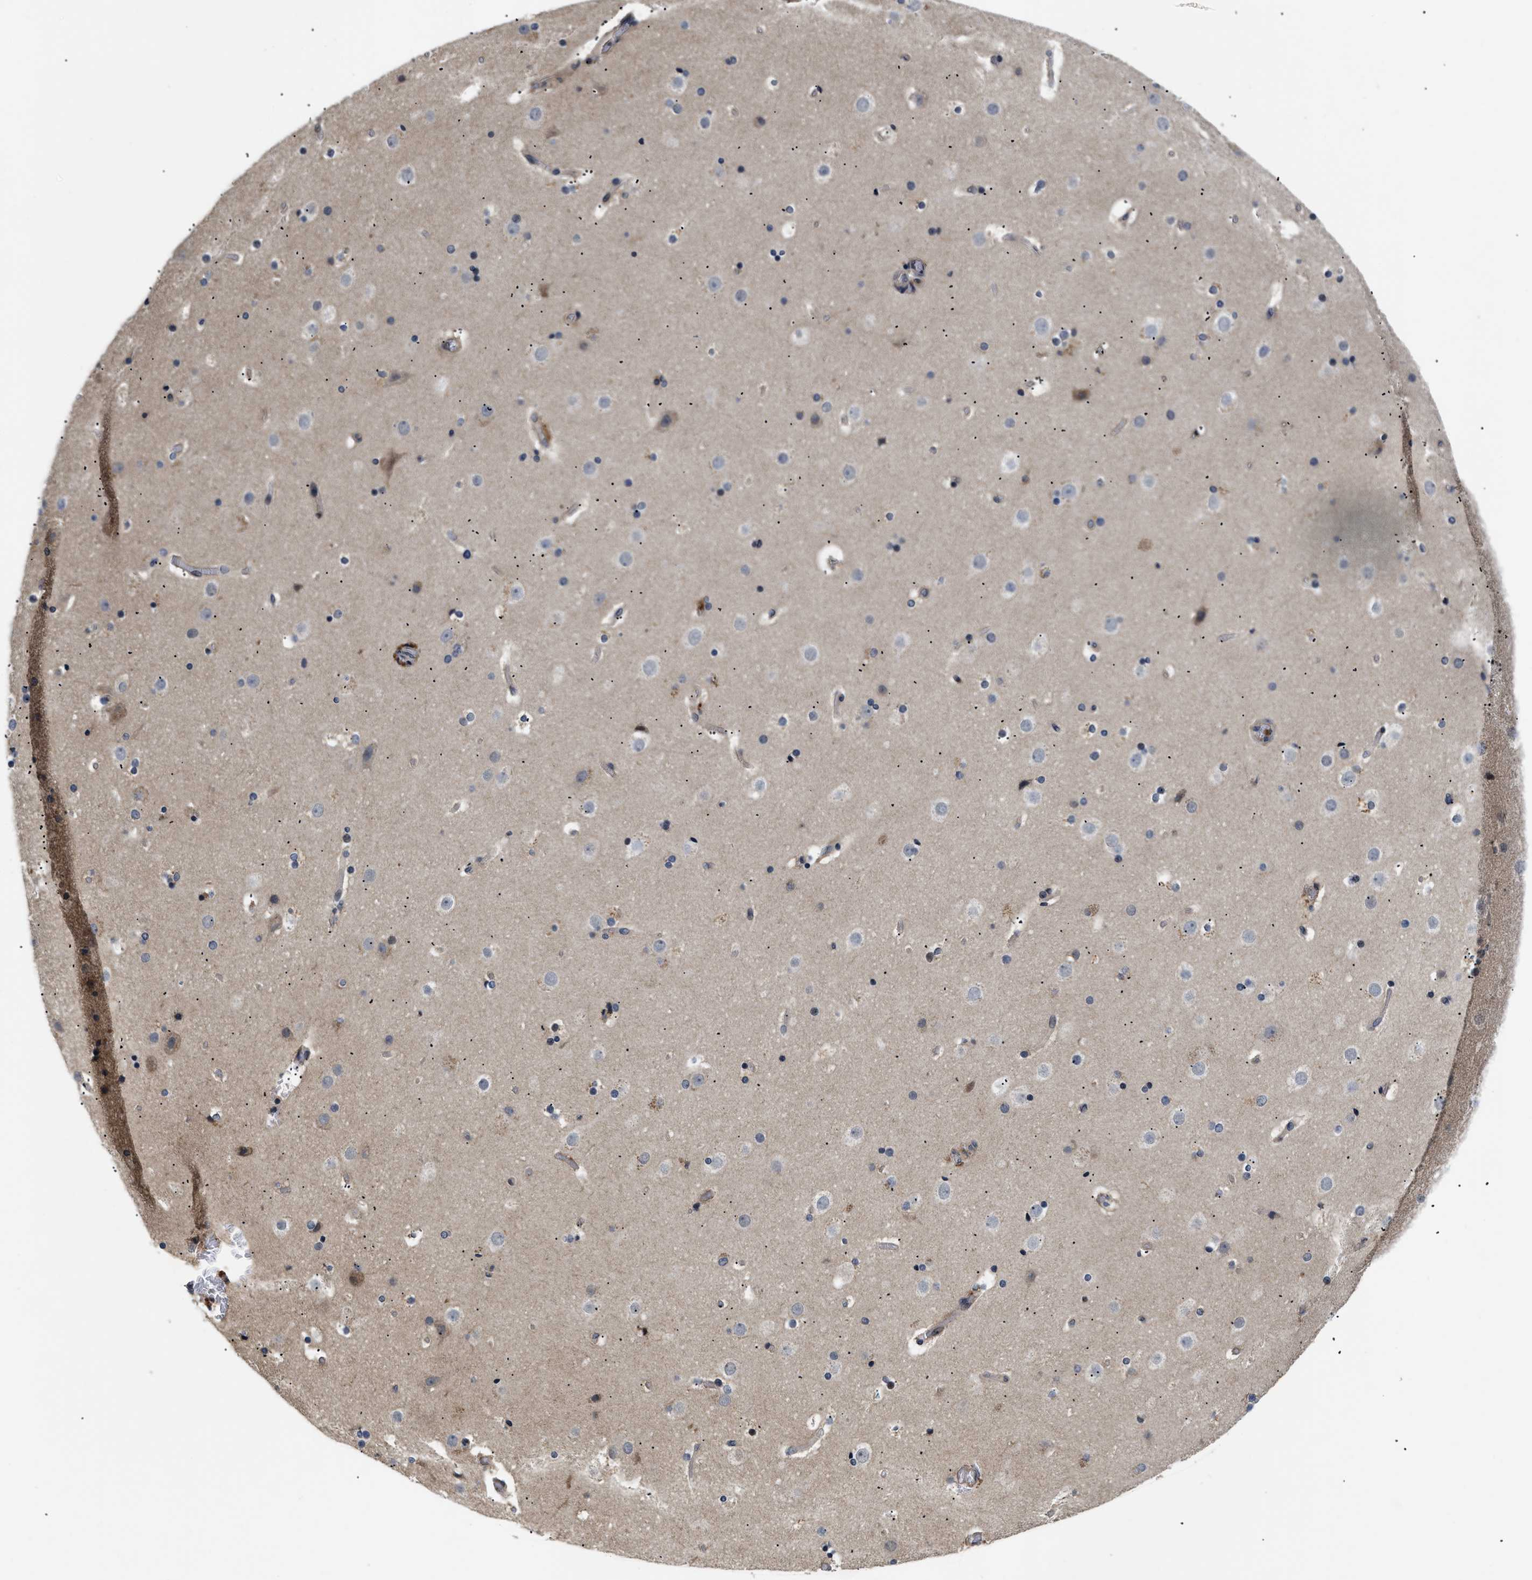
{"staining": {"intensity": "weak", "quantity": "25%-75%", "location": "cytoplasmic/membranous"}, "tissue": "cerebral cortex", "cell_type": "Endothelial cells", "image_type": "normal", "snomed": [{"axis": "morphology", "description": "Normal tissue, NOS"}, {"axis": "topography", "description": "Cerebral cortex"}], "caption": "High-magnification brightfield microscopy of unremarkable cerebral cortex stained with DAB (brown) and counterstained with hematoxylin (blue). endothelial cells exhibit weak cytoplasmic/membranous positivity is present in about25%-75% of cells.", "gene": "HMGCR", "patient": {"sex": "male", "age": 57}}